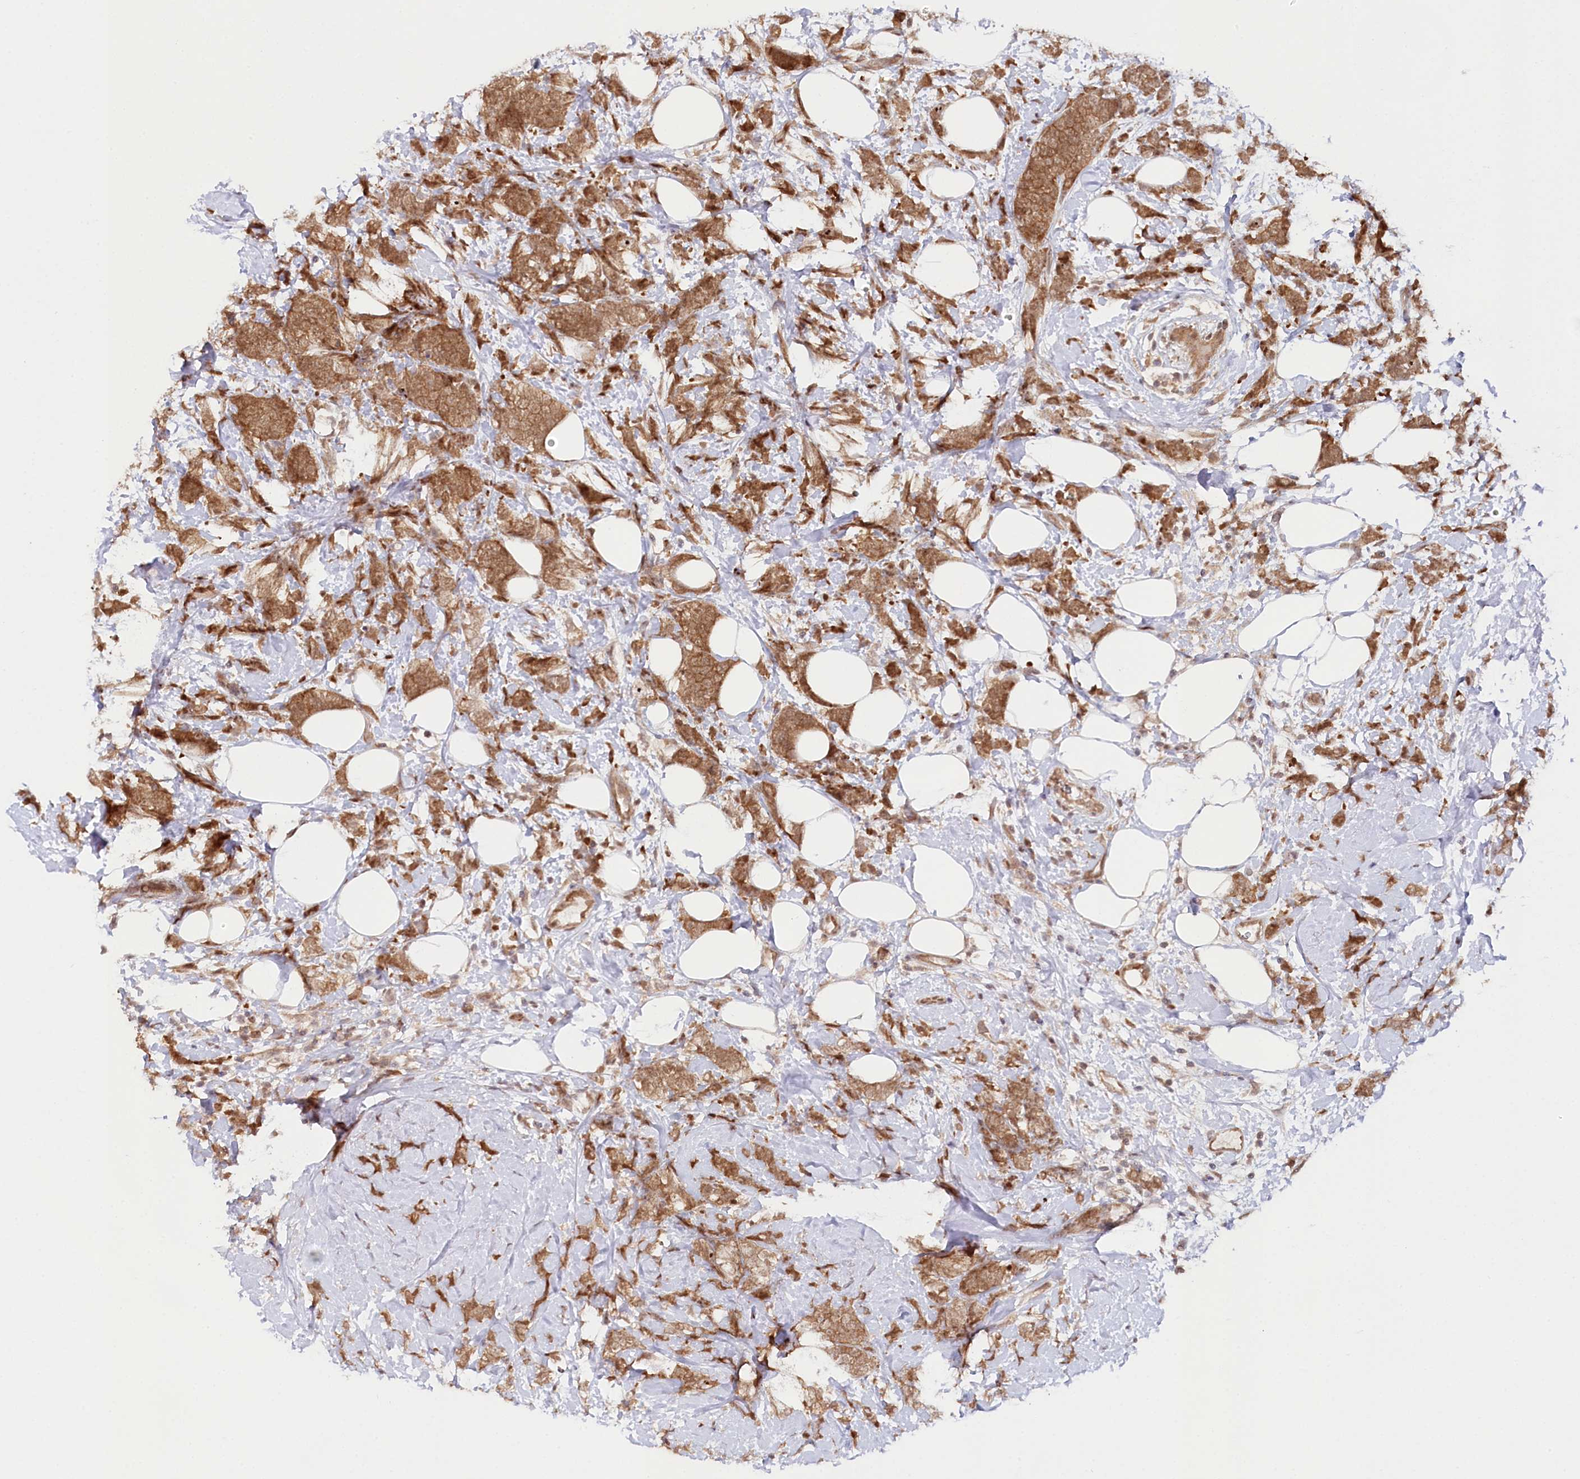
{"staining": {"intensity": "moderate", "quantity": ">75%", "location": "cytoplasmic/membranous"}, "tissue": "breast cancer", "cell_type": "Tumor cells", "image_type": "cancer", "snomed": [{"axis": "morphology", "description": "Lobular carcinoma"}, {"axis": "topography", "description": "Breast"}], "caption": "A medium amount of moderate cytoplasmic/membranous positivity is seen in approximately >75% of tumor cells in breast cancer tissue.", "gene": "CCDC65", "patient": {"sex": "female", "age": 58}}